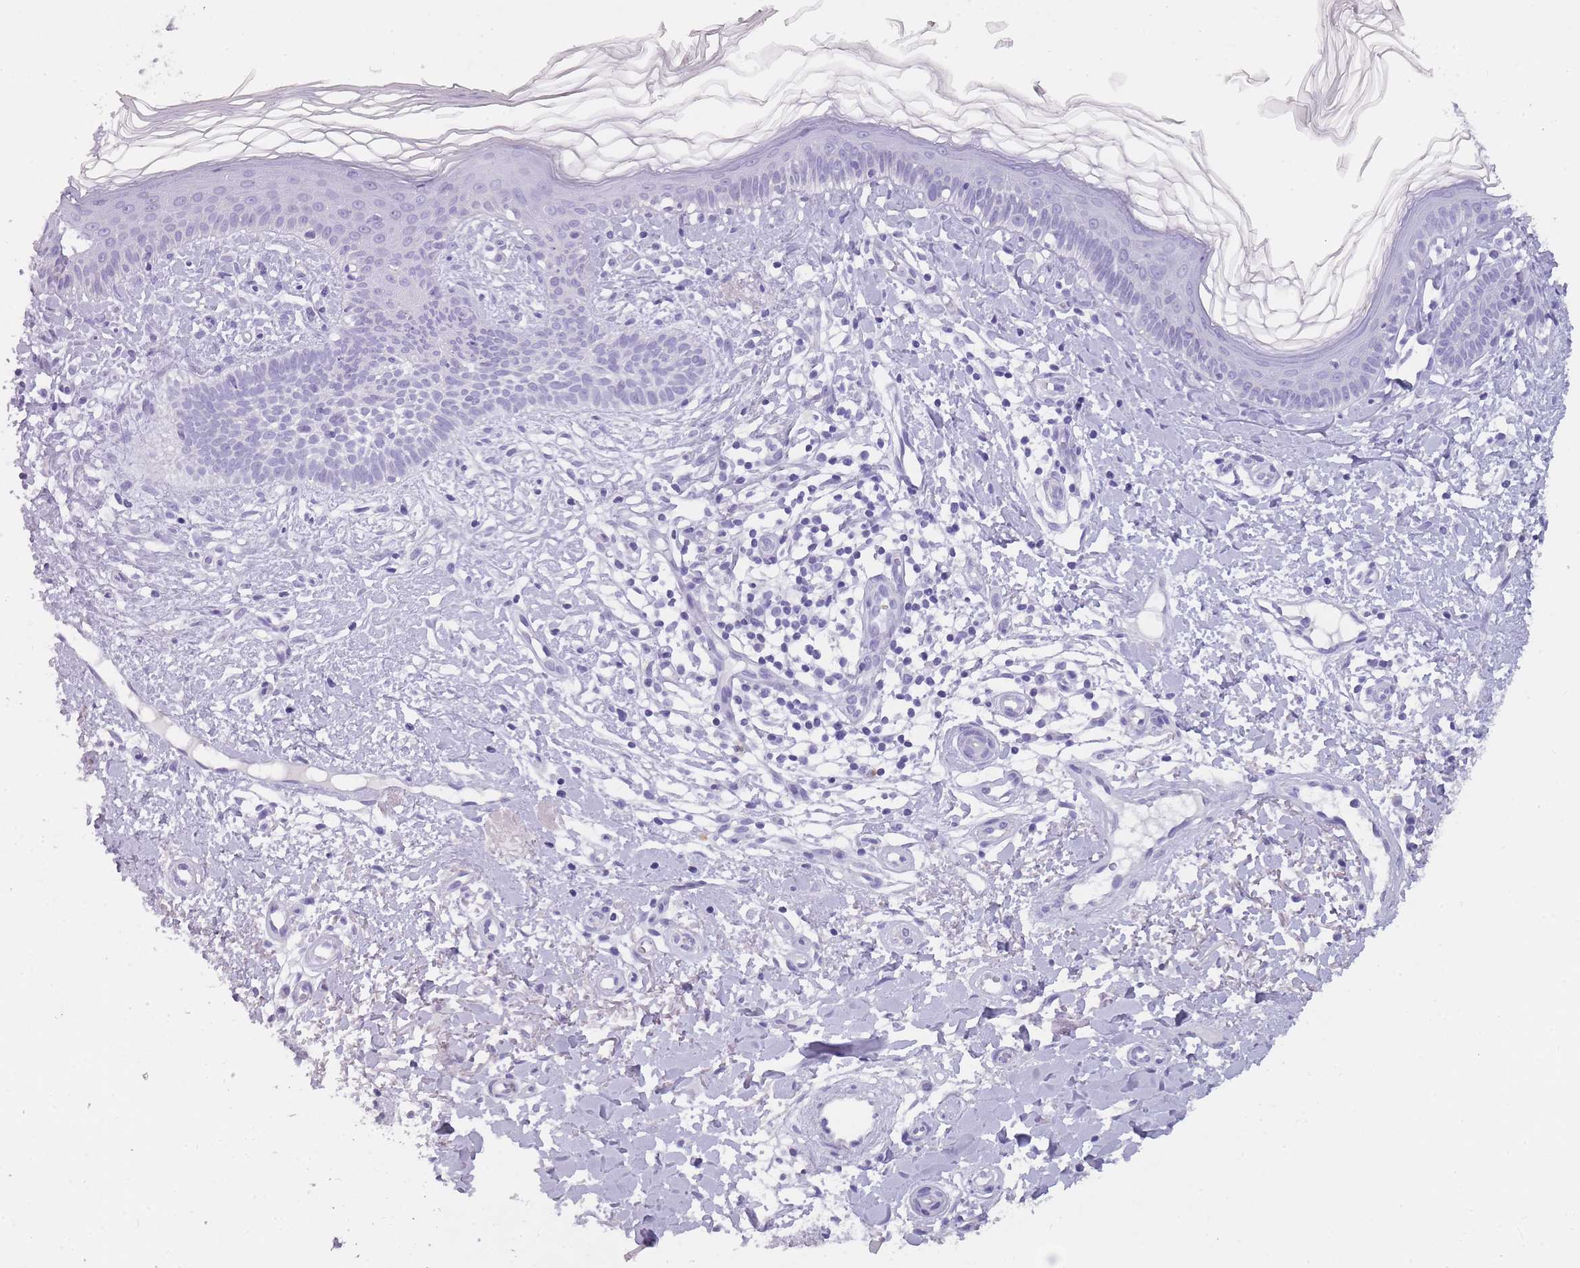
{"staining": {"intensity": "negative", "quantity": "none", "location": "none"}, "tissue": "skin cancer", "cell_type": "Tumor cells", "image_type": "cancer", "snomed": [{"axis": "morphology", "description": "Basal cell carcinoma"}, {"axis": "topography", "description": "Skin"}], "caption": "This is an immunohistochemistry (IHC) micrograph of skin cancer (basal cell carcinoma). There is no expression in tumor cells.", "gene": "TCP11", "patient": {"sex": "male", "age": 78}}